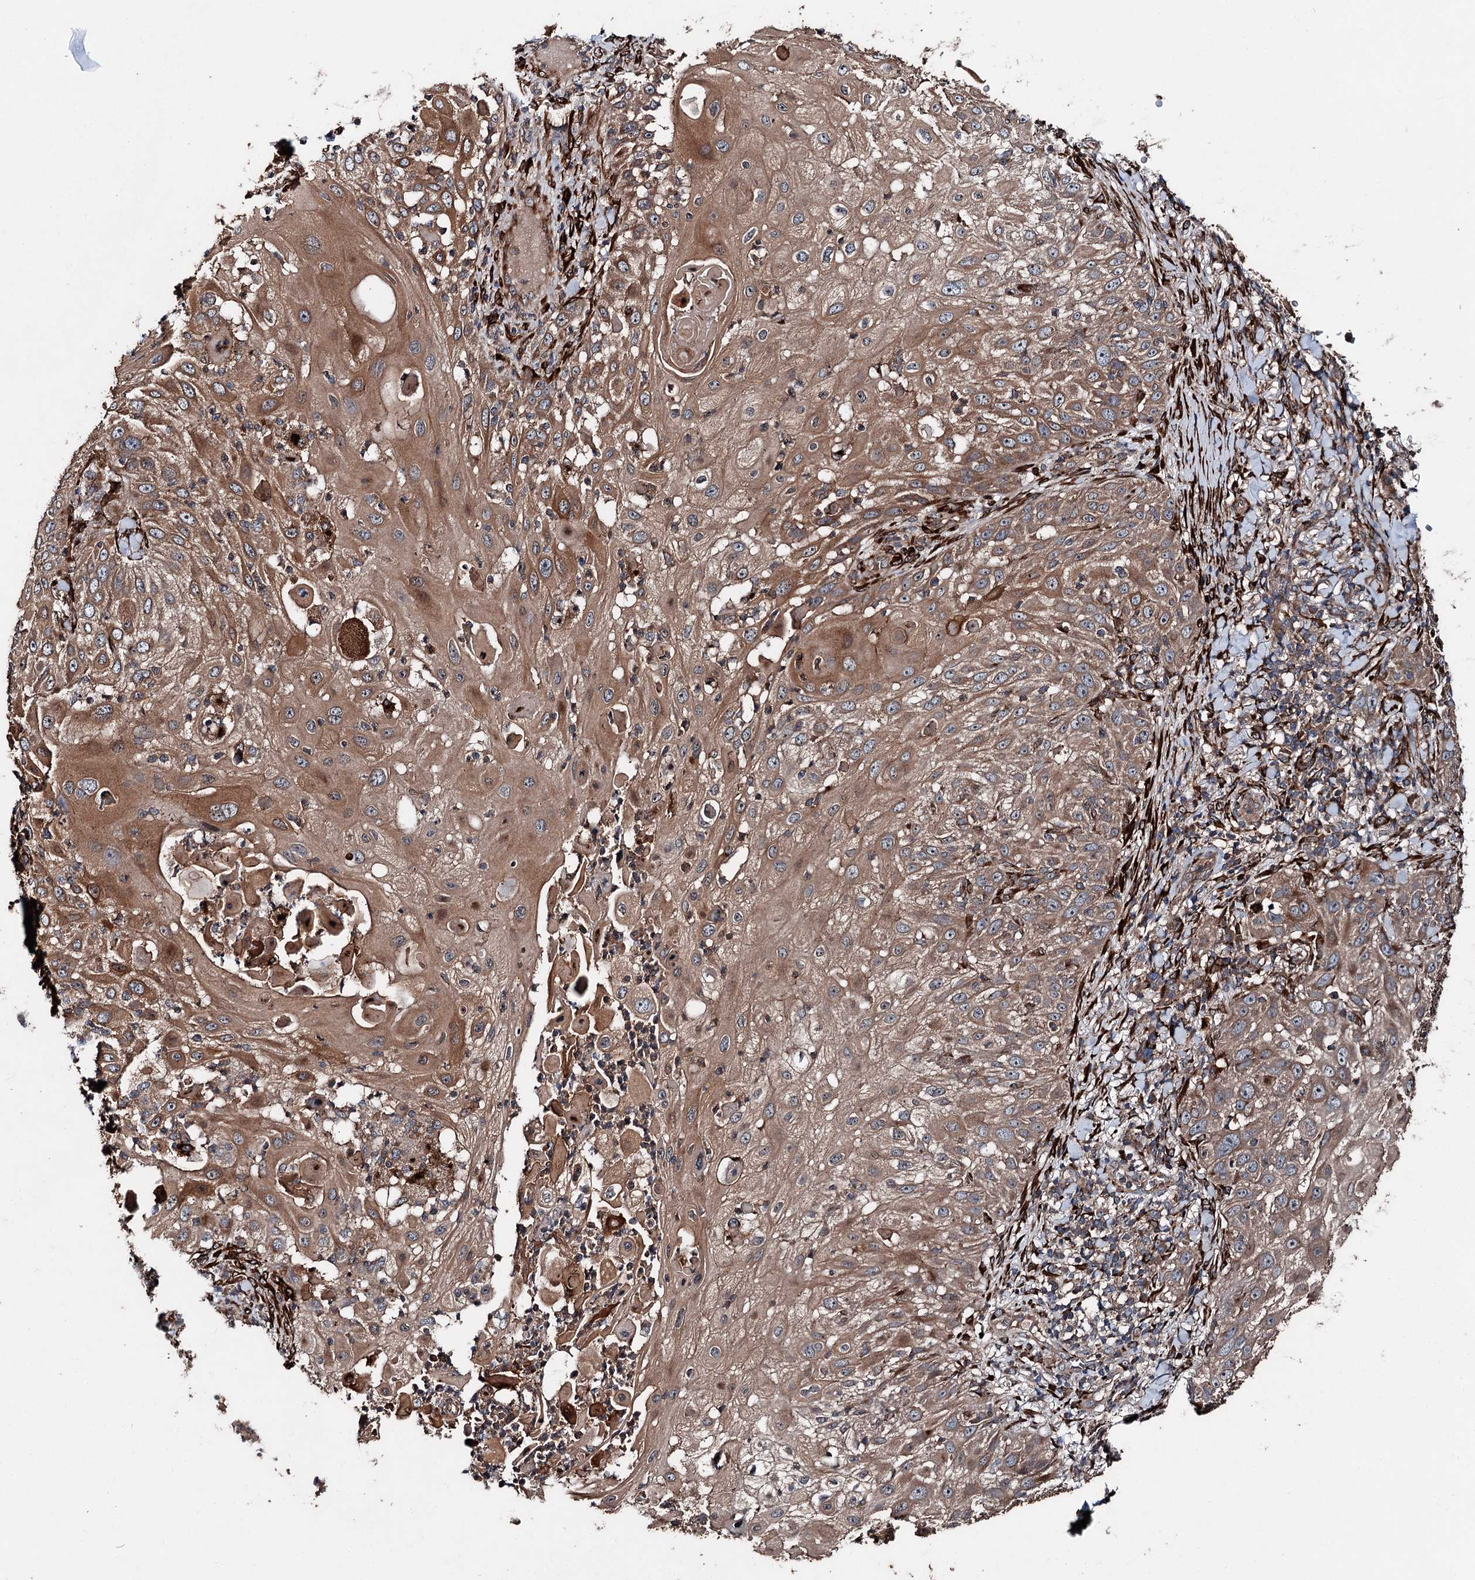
{"staining": {"intensity": "moderate", "quantity": ">75%", "location": "cytoplasmic/membranous"}, "tissue": "skin cancer", "cell_type": "Tumor cells", "image_type": "cancer", "snomed": [{"axis": "morphology", "description": "Squamous cell carcinoma, NOS"}, {"axis": "topography", "description": "Skin"}], "caption": "Protein expression analysis of skin cancer demonstrates moderate cytoplasmic/membranous positivity in approximately >75% of tumor cells.", "gene": "DDIAS", "patient": {"sex": "female", "age": 44}}